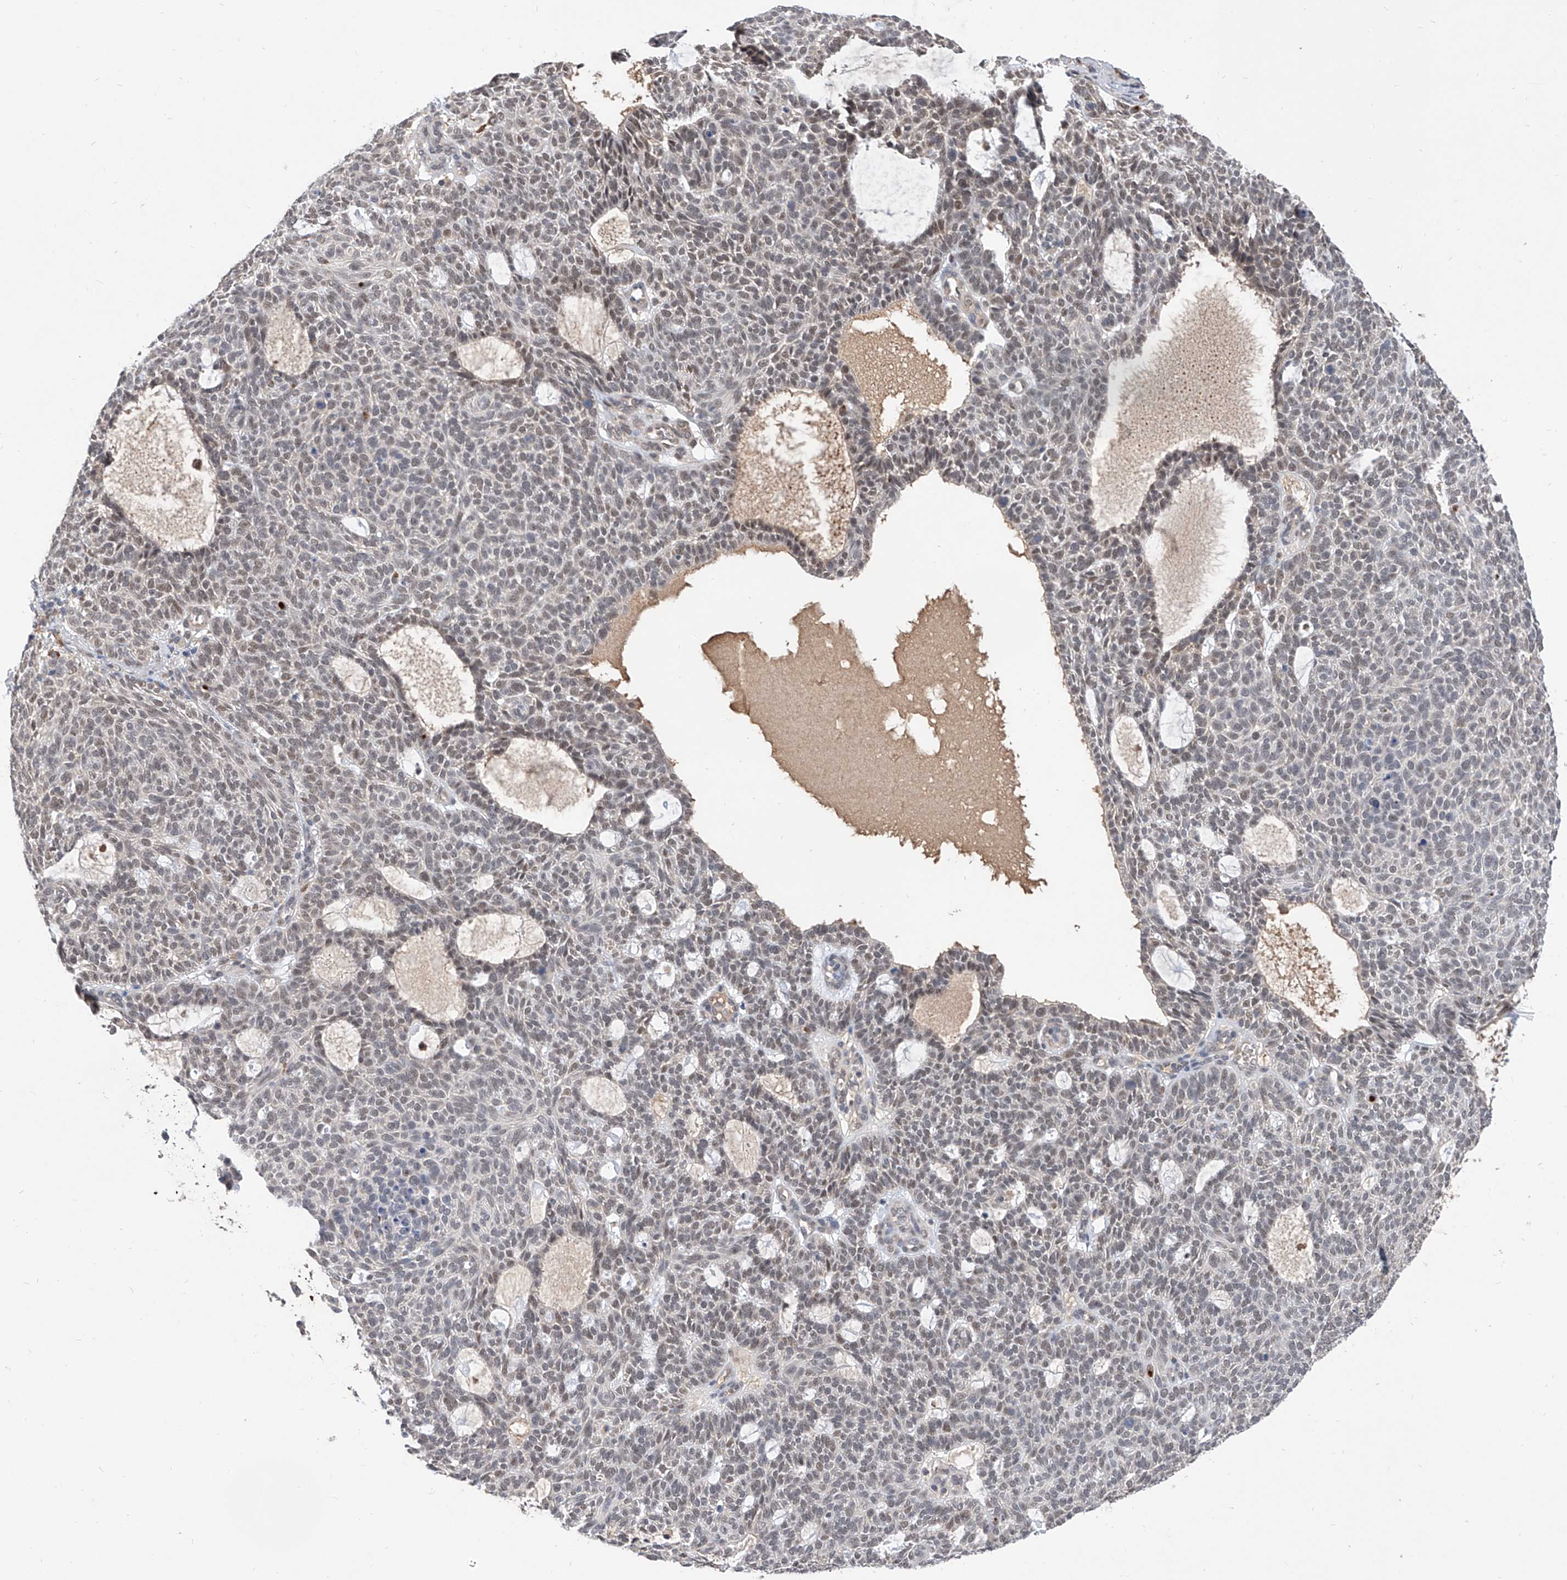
{"staining": {"intensity": "weak", "quantity": "25%-75%", "location": "nuclear"}, "tissue": "skin cancer", "cell_type": "Tumor cells", "image_type": "cancer", "snomed": [{"axis": "morphology", "description": "Squamous cell carcinoma, NOS"}, {"axis": "topography", "description": "Skin"}], "caption": "High-power microscopy captured an immunohistochemistry (IHC) histopathology image of skin squamous cell carcinoma, revealing weak nuclear expression in about 25%-75% of tumor cells. The protein is shown in brown color, while the nuclei are stained blue.", "gene": "CARMIL3", "patient": {"sex": "female", "age": 90}}